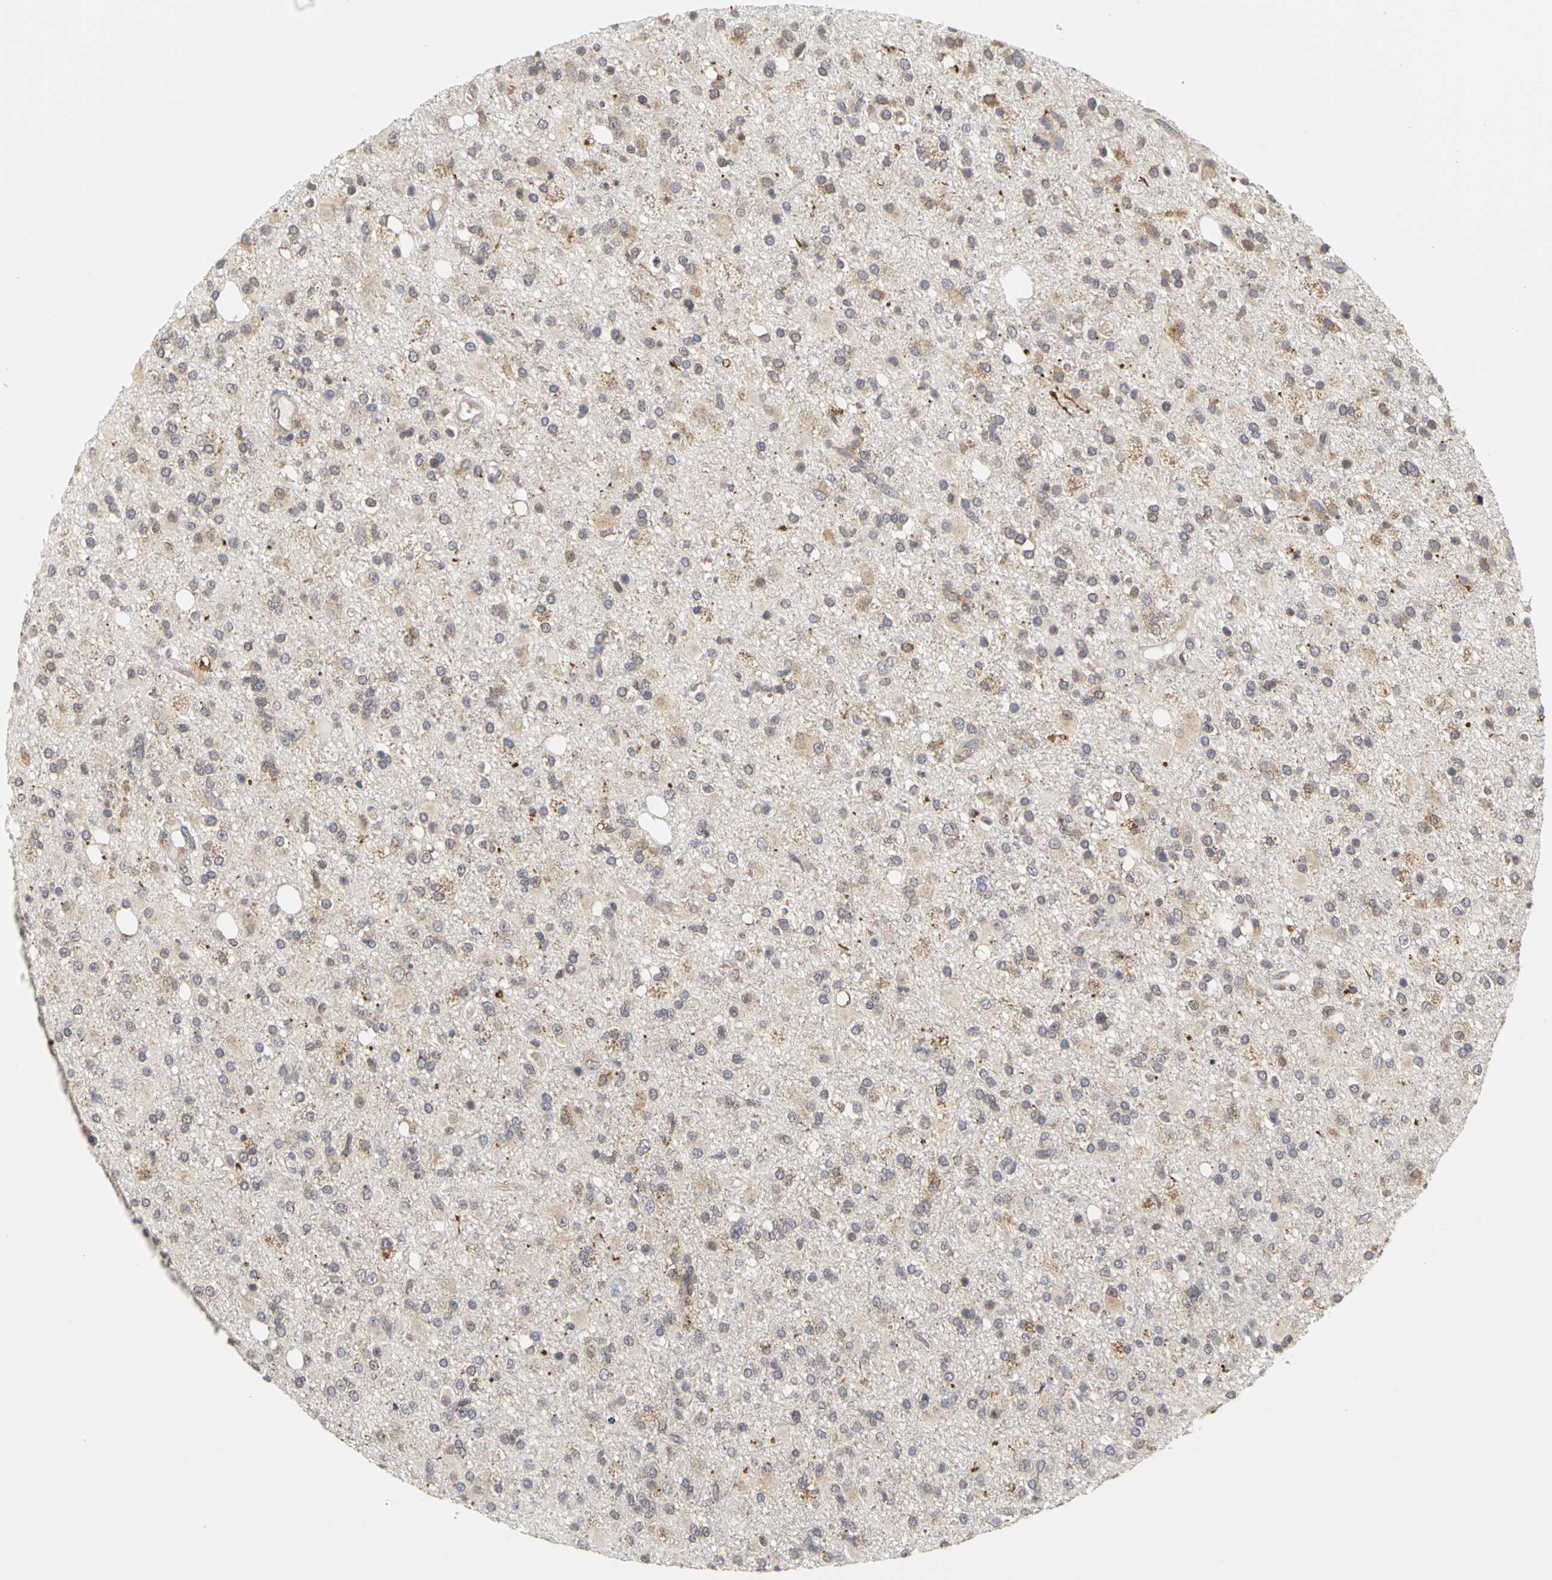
{"staining": {"intensity": "moderate", "quantity": "25%-75%", "location": "cytoplasmic/membranous"}, "tissue": "glioma", "cell_type": "Tumor cells", "image_type": "cancer", "snomed": [{"axis": "morphology", "description": "Glioma, malignant, High grade"}, {"axis": "topography", "description": "Brain"}], "caption": "Glioma stained with immunohistochemistry (IHC) shows moderate cytoplasmic/membranous positivity in approximately 25%-75% of tumor cells.", "gene": "IRAK1", "patient": {"sex": "male", "age": 33}}